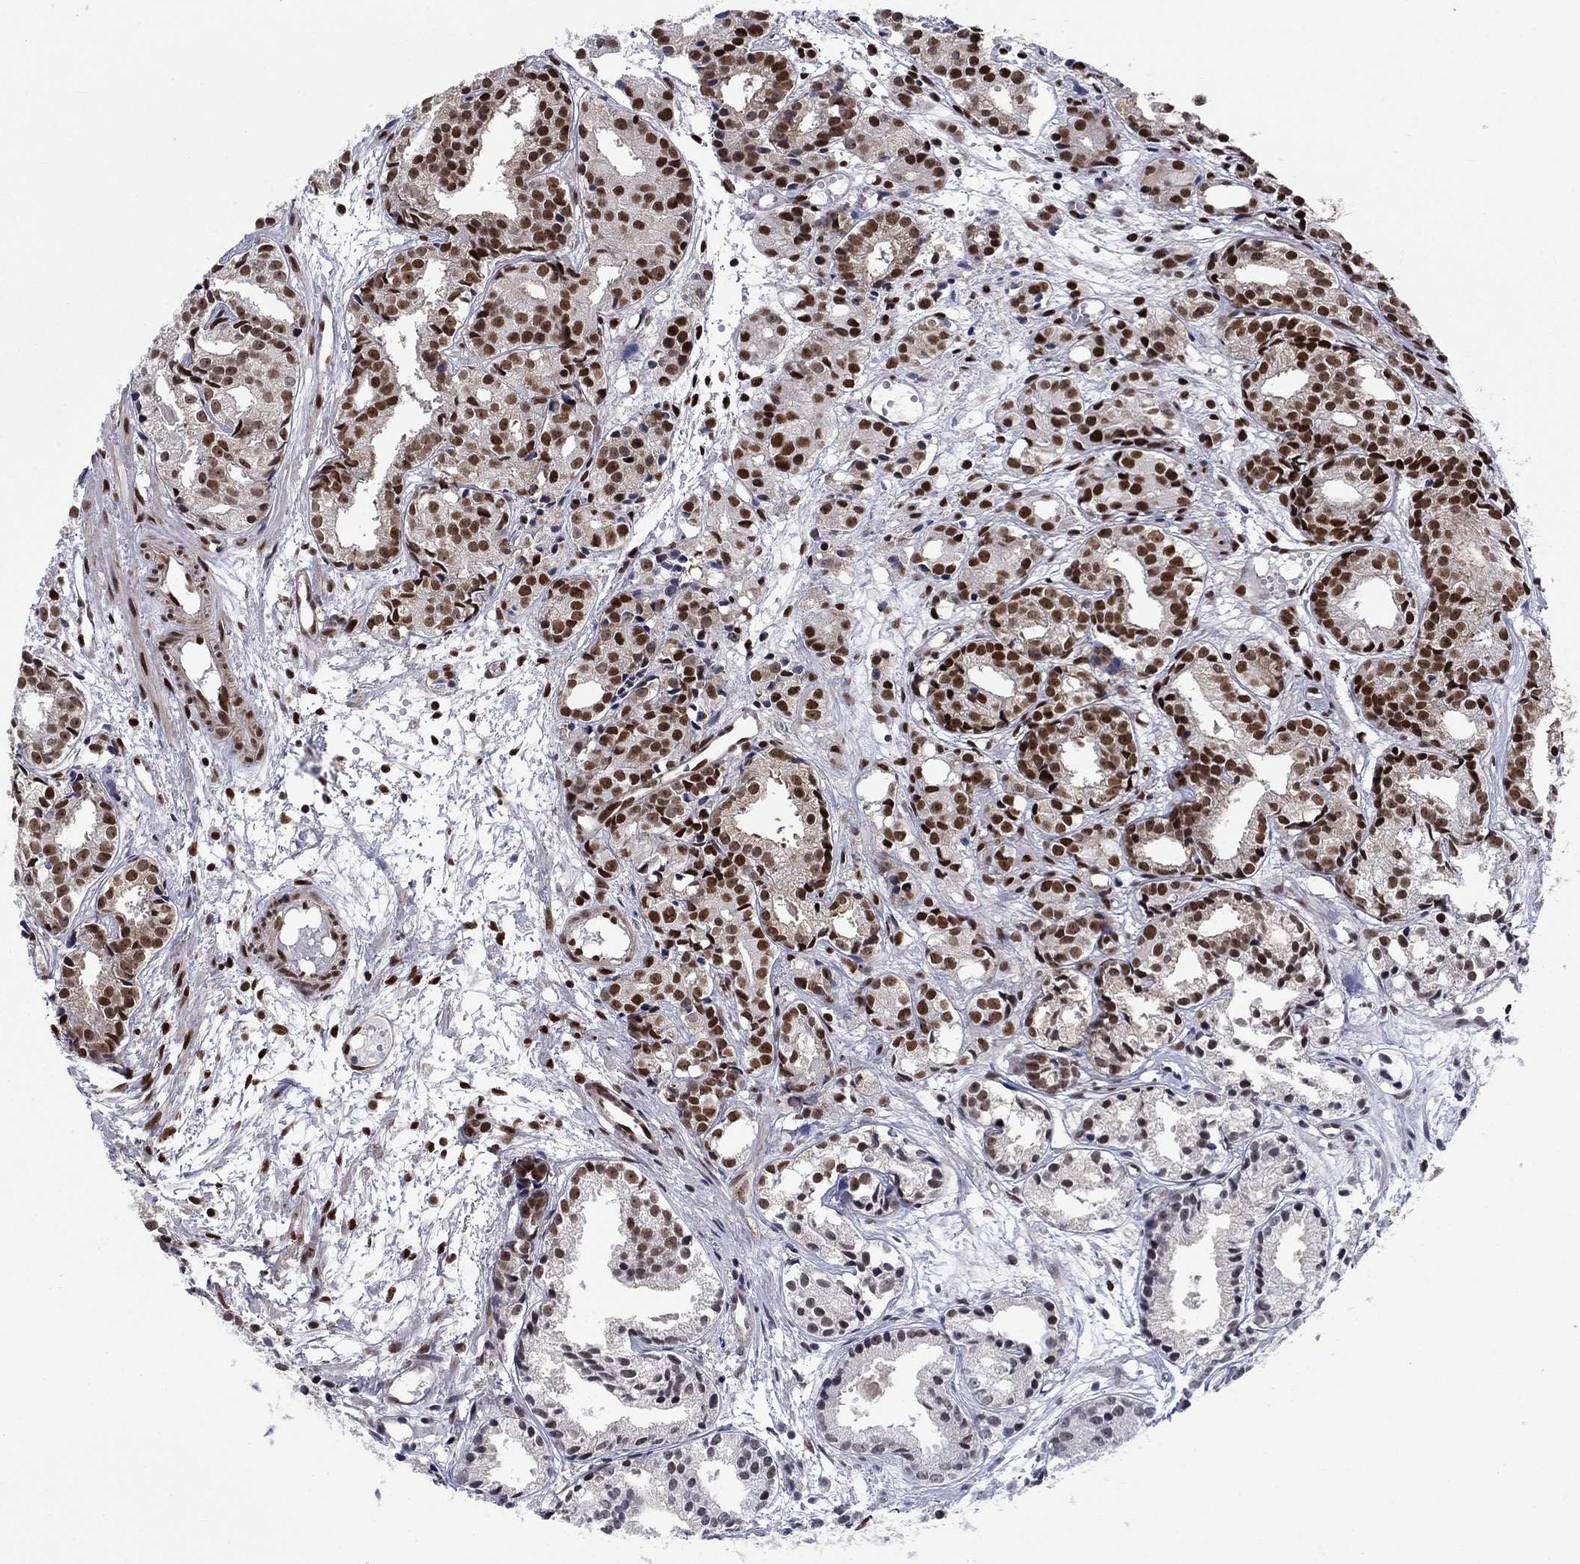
{"staining": {"intensity": "strong", "quantity": "25%-75%", "location": "nuclear"}, "tissue": "prostate cancer", "cell_type": "Tumor cells", "image_type": "cancer", "snomed": [{"axis": "morphology", "description": "Adenocarcinoma, Medium grade"}, {"axis": "topography", "description": "Prostate"}], "caption": "A brown stain shows strong nuclear expression of a protein in human medium-grade adenocarcinoma (prostate) tumor cells.", "gene": "RPRD1B", "patient": {"sex": "male", "age": 74}}